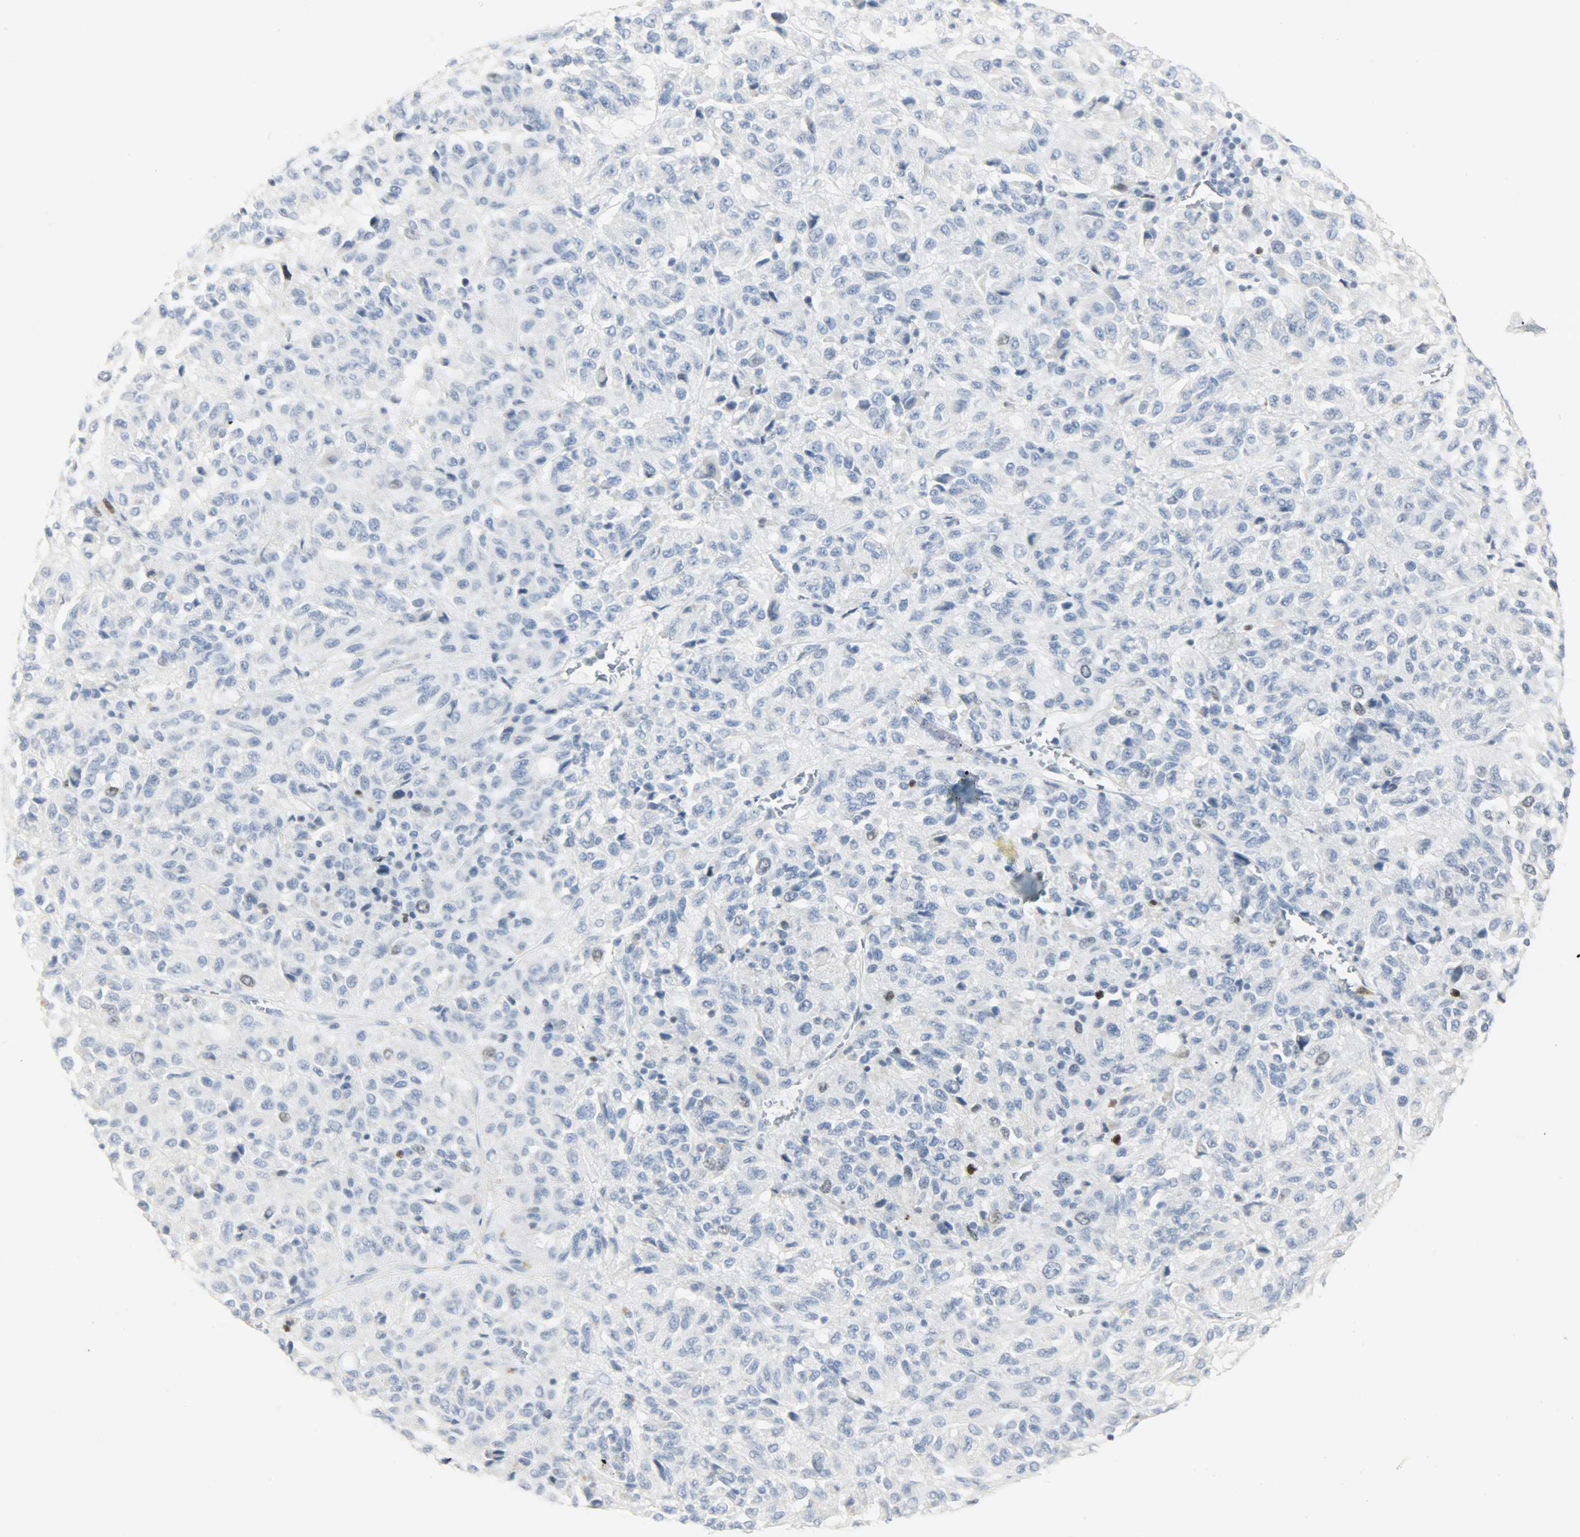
{"staining": {"intensity": "negative", "quantity": "none", "location": "none"}, "tissue": "melanoma", "cell_type": "Tumor cells", "image_type": "cancer", "snomed": [{"axis": "morphology", "description": "Malignant melanoma, Metastatic site"}, {"axis": "topography", "description": "Lung"}], "caption": "Human malignant melanoma (metastatic site) stained for a protein using IHC reveals no positivity in tumor cells.", "gene": "HELLS", "patient": {"sex": "male", "age": 64}}